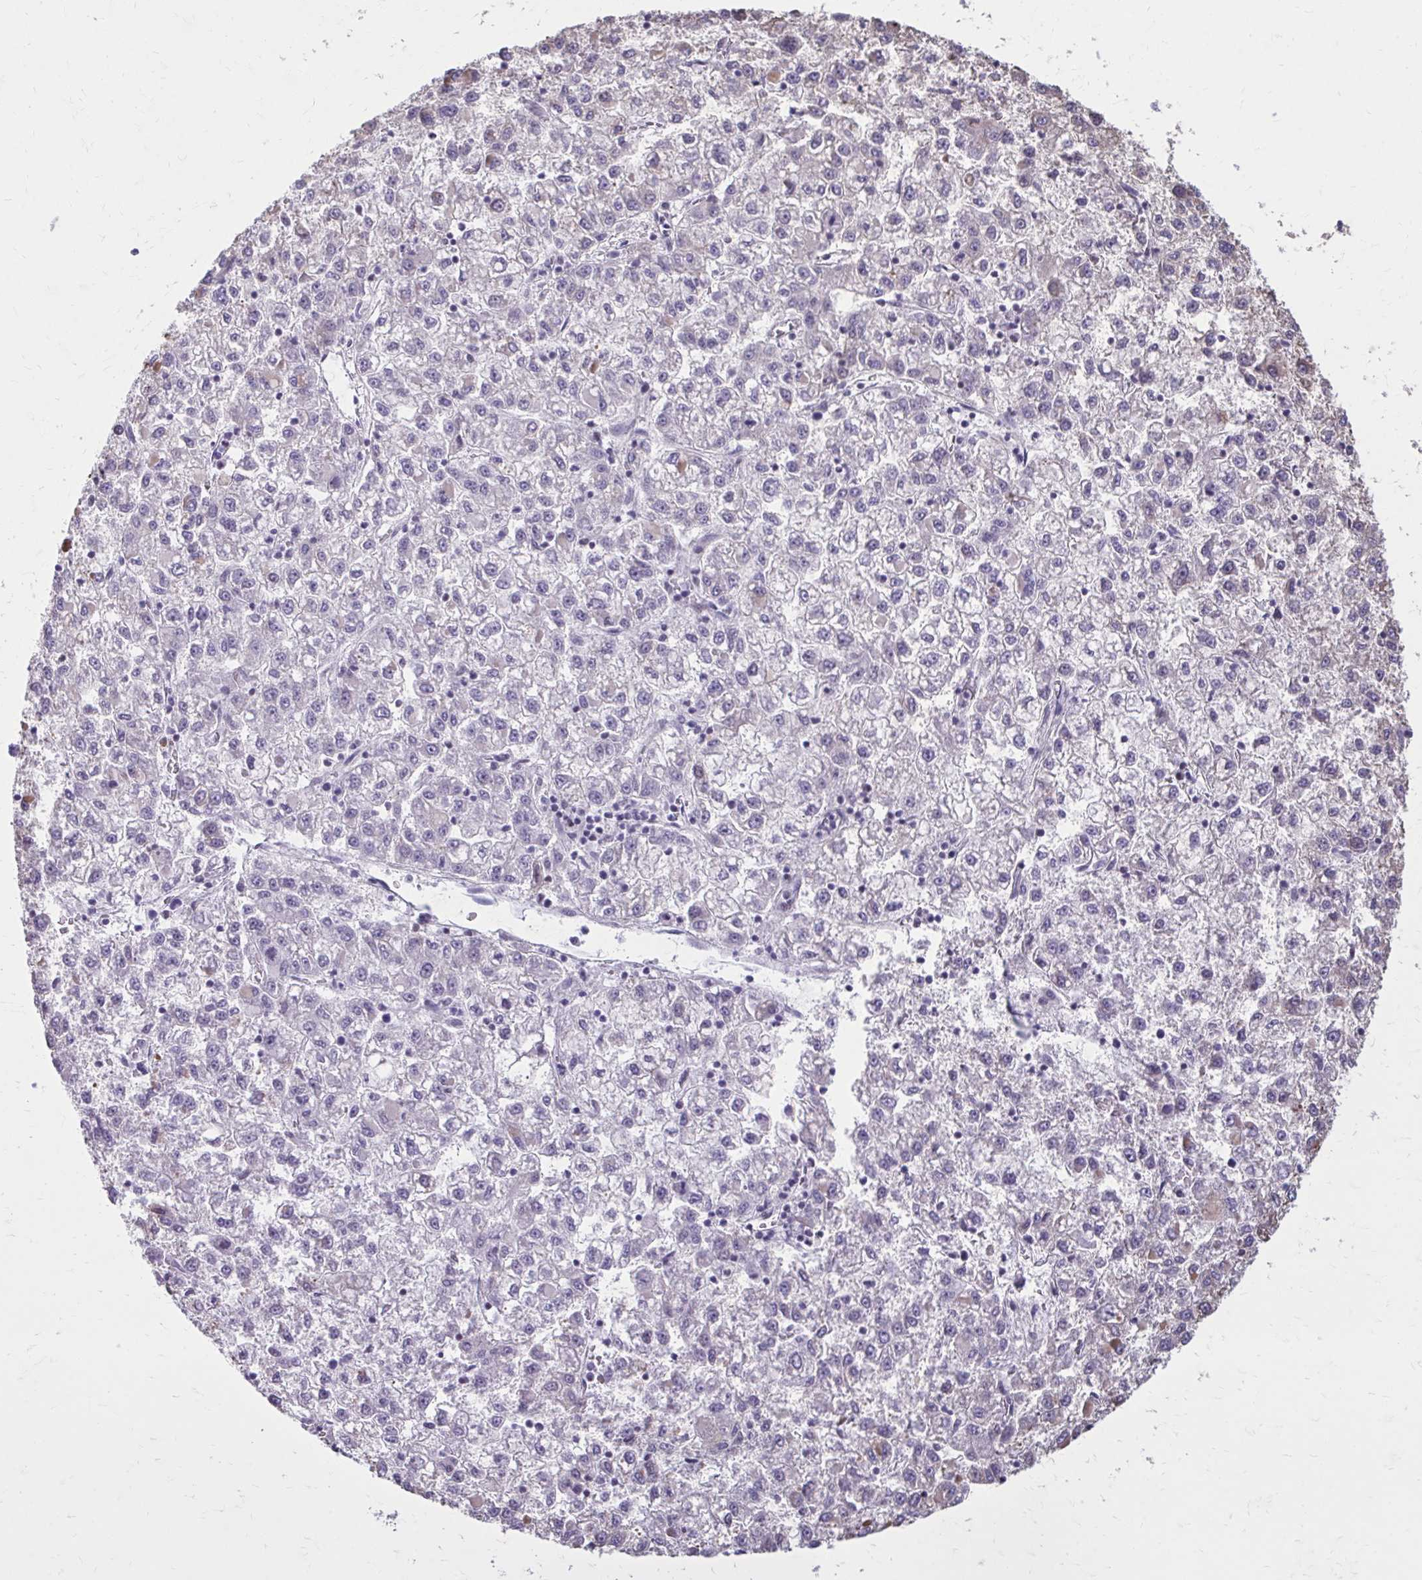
{"staining": {"intensity": "negative", "quantity": "none", "location": "none"}, "tissue": "liver cancer", "cell_type": "Tumor cells", "image_type": "cancer", "snomed": [{"axis": "morphology", "description": "Carcinoma, Hepatocellular, NOS"}, {"axis": "topography", "description": "Liver"}], "caption": "Protein analysis of hepatocellular carcinoma (liver) shows no significant staining in tumor cells.", "gene": "PROSER1", "patient": {"sex": "male", "age": 40}}